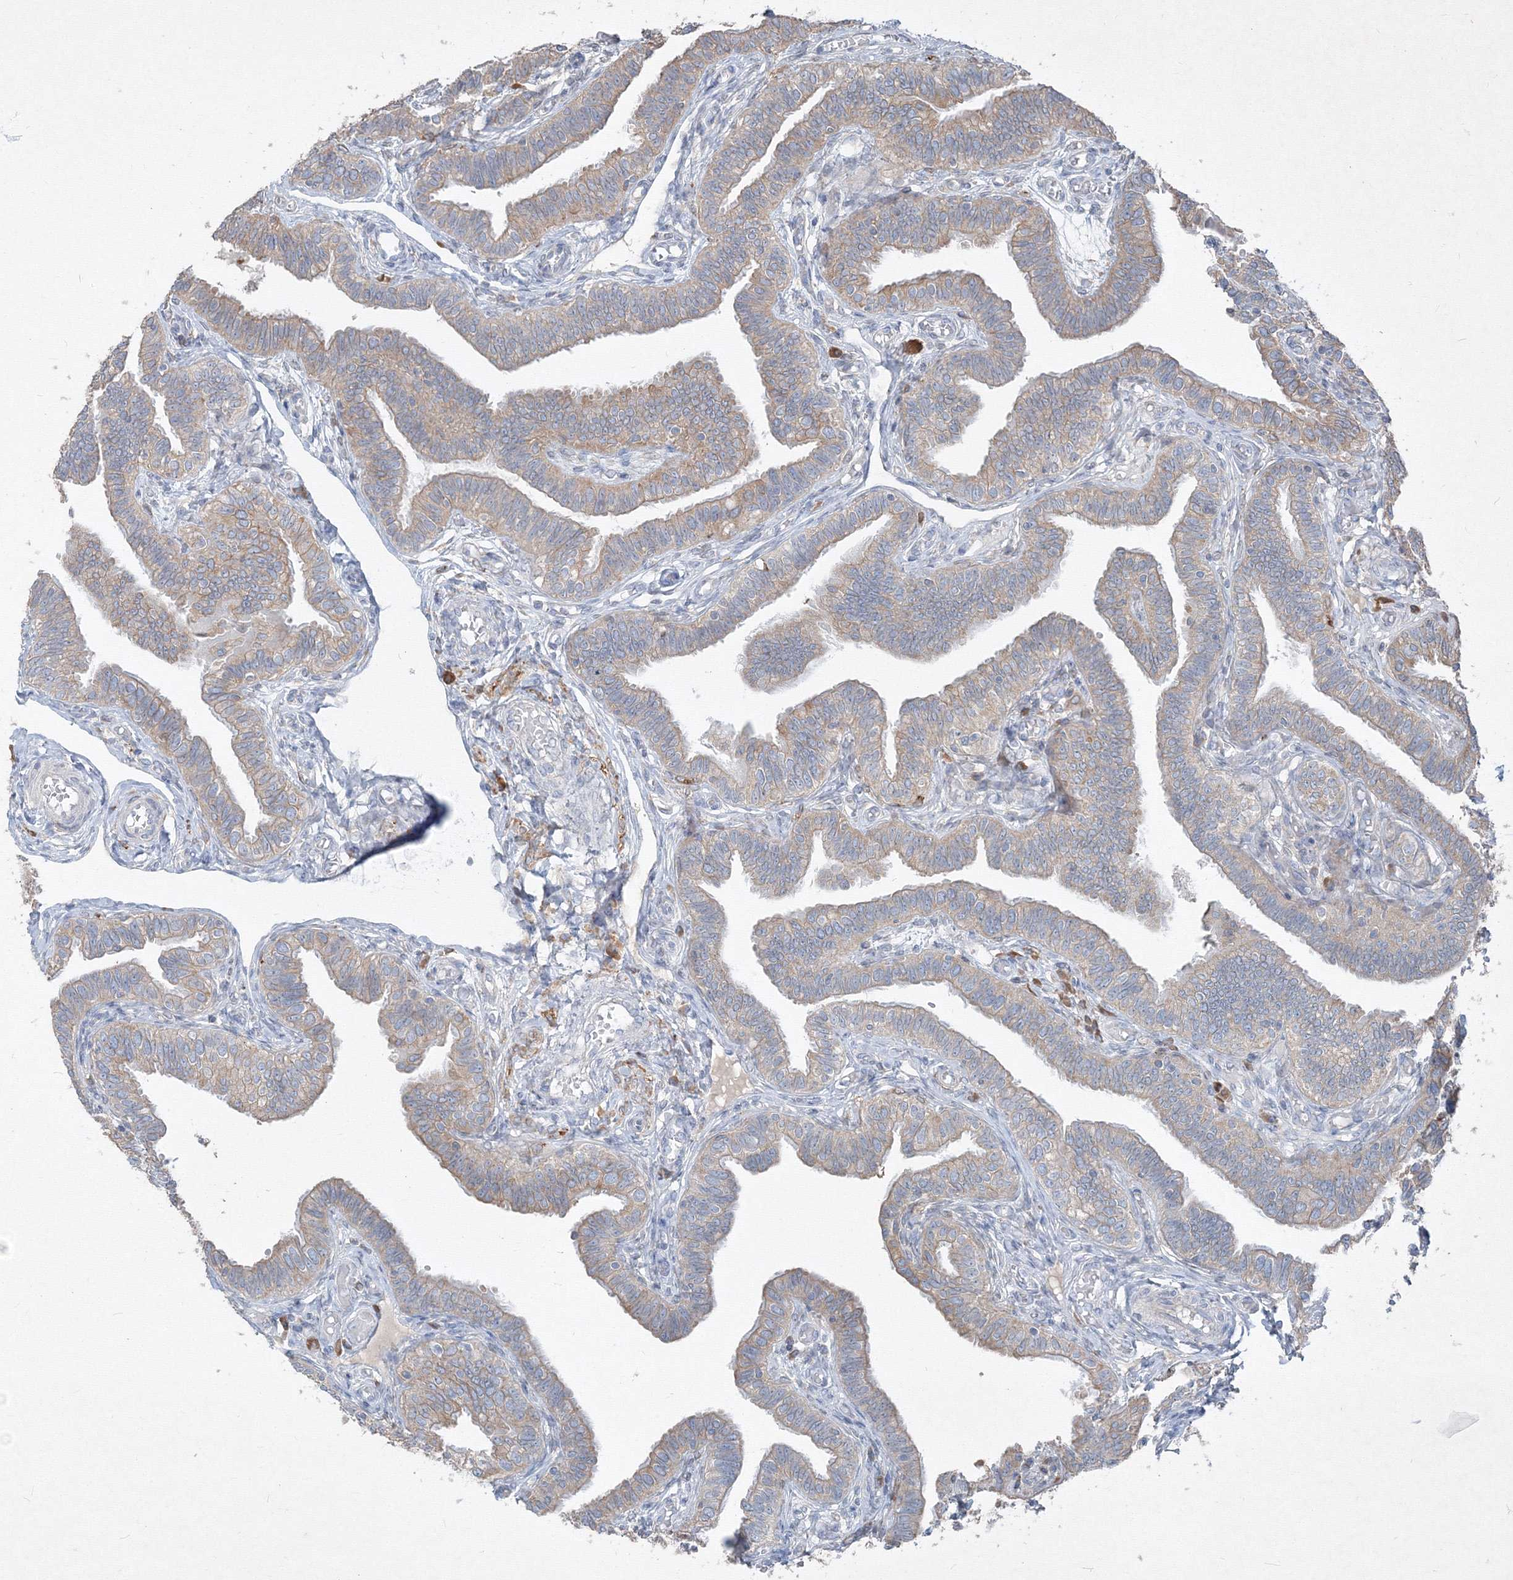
{"staining": {"intensity": "moderate", "quantity": "25%-75%", "location": "cytoplasmic/membranous"}, "tissue": "fallopian tube", "cell_type": "Glandular cells", "image_type": "normal", "snomed": [{"axis": "morphology", "description": "Normal tissue, NOS"}, {"axis": "topography", "description": "Fallopian tube"}], "caption": "IHC photomicrograph of normal human fallopian tube stained for a protein (brown), which shows medium levels of moderate cytoplasmic/membranous staining in approximately 25%-75% of glandular cells.", "gene": "IFNAR1", "patient": {"sex": "female", "age": 39}}